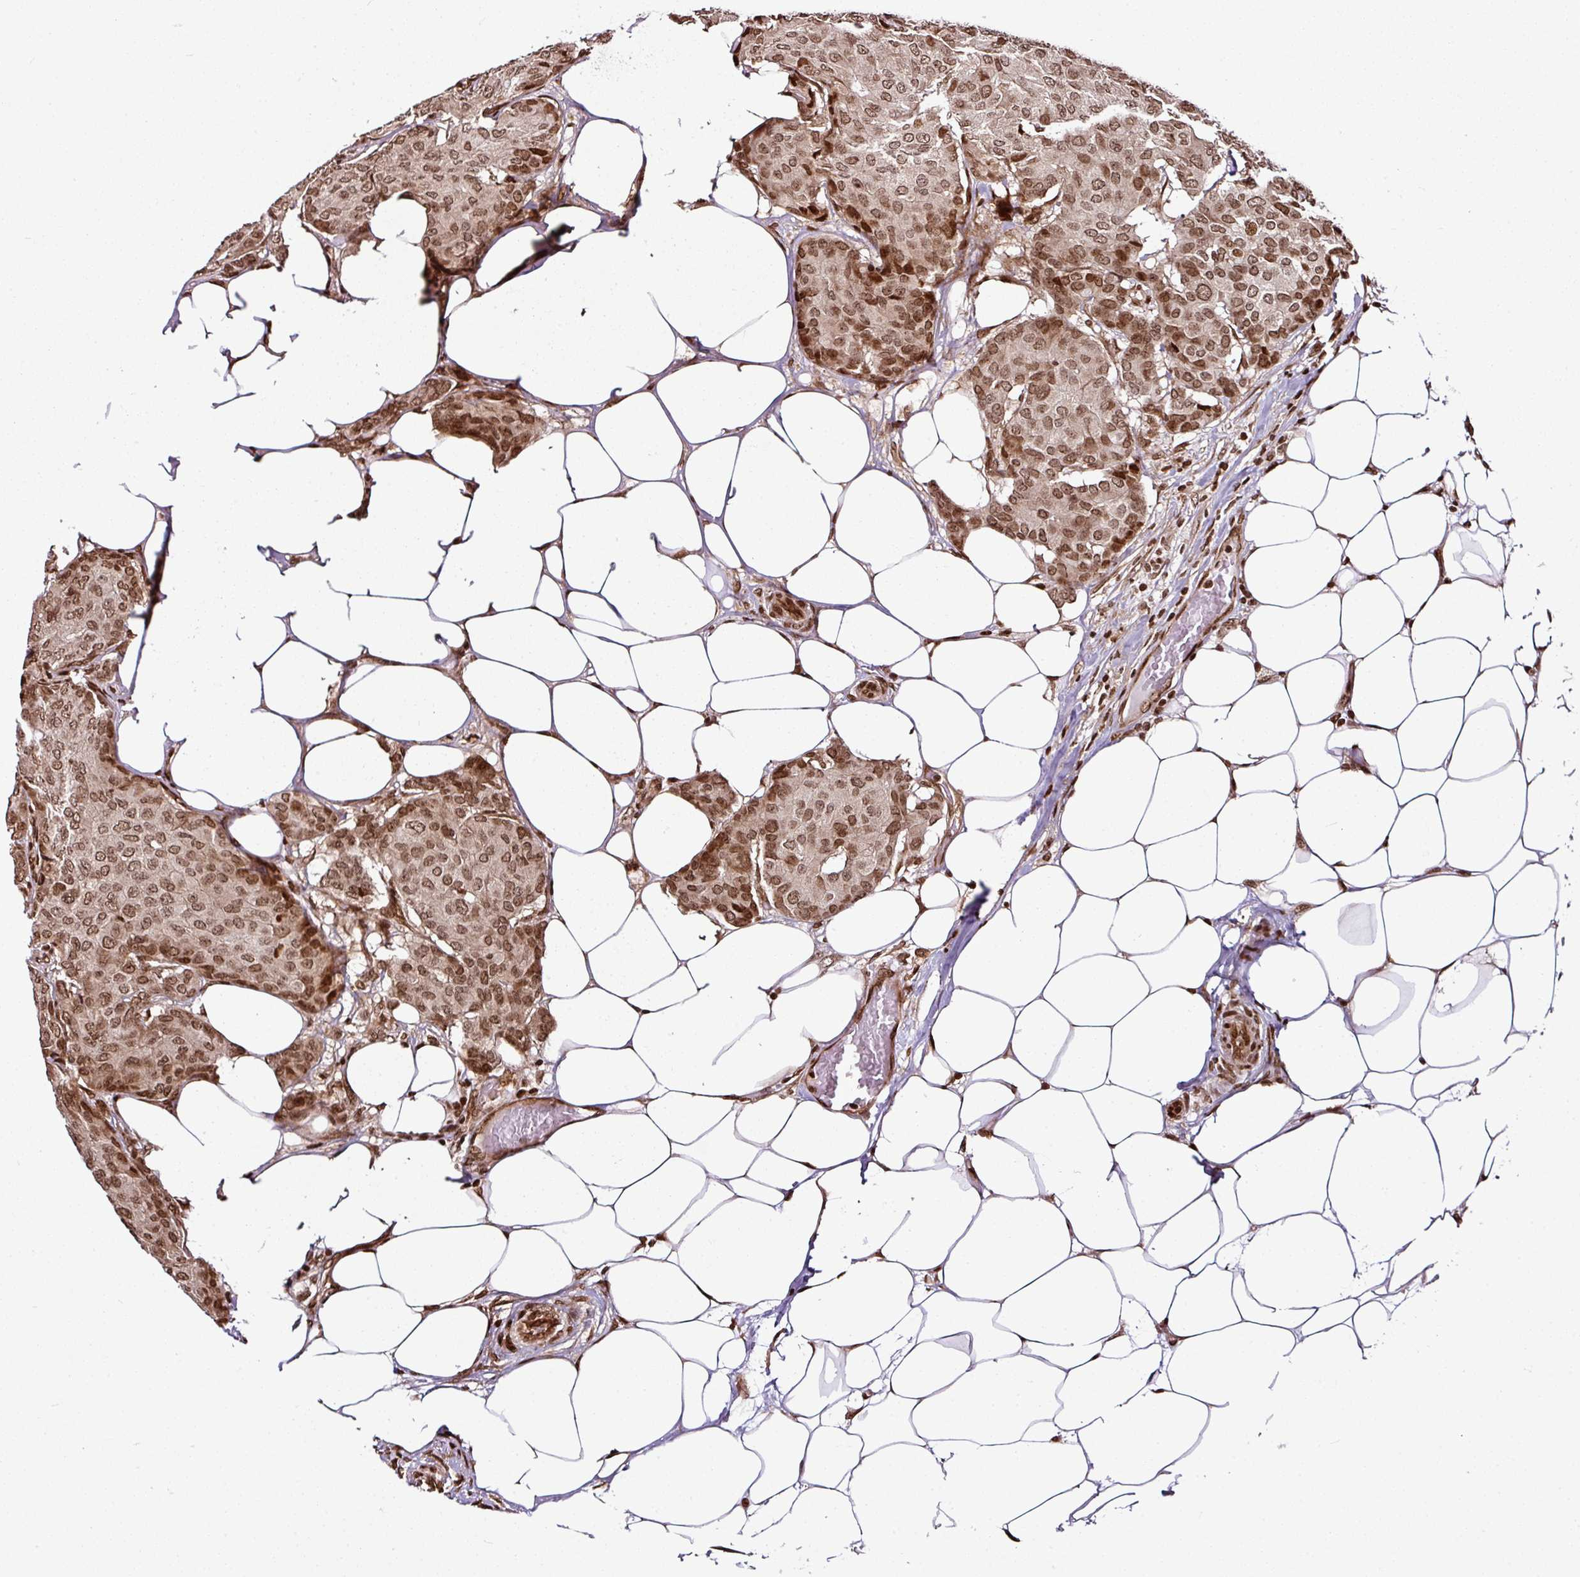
{"staining": {"intensity": "moderate", "quantity": ">75%", "location": "nuclear"}, "tissue": "breast cancer", "cell_type": "Tumor cells", "image_type": "cancer", "snomed": [{"axis": "morphology", "description": "Duct carcinoma"}, {"axis": "topography", "description": "Breast"}], "caption": "Breast infiltrating ductal carcinoma was stained to show a protein in brown. There is medium levels of moderate nuclear positivity in approximately >75% of tumor cells.", "gene": "COPRS", "patient": {"sex": "female", "age": 75}}